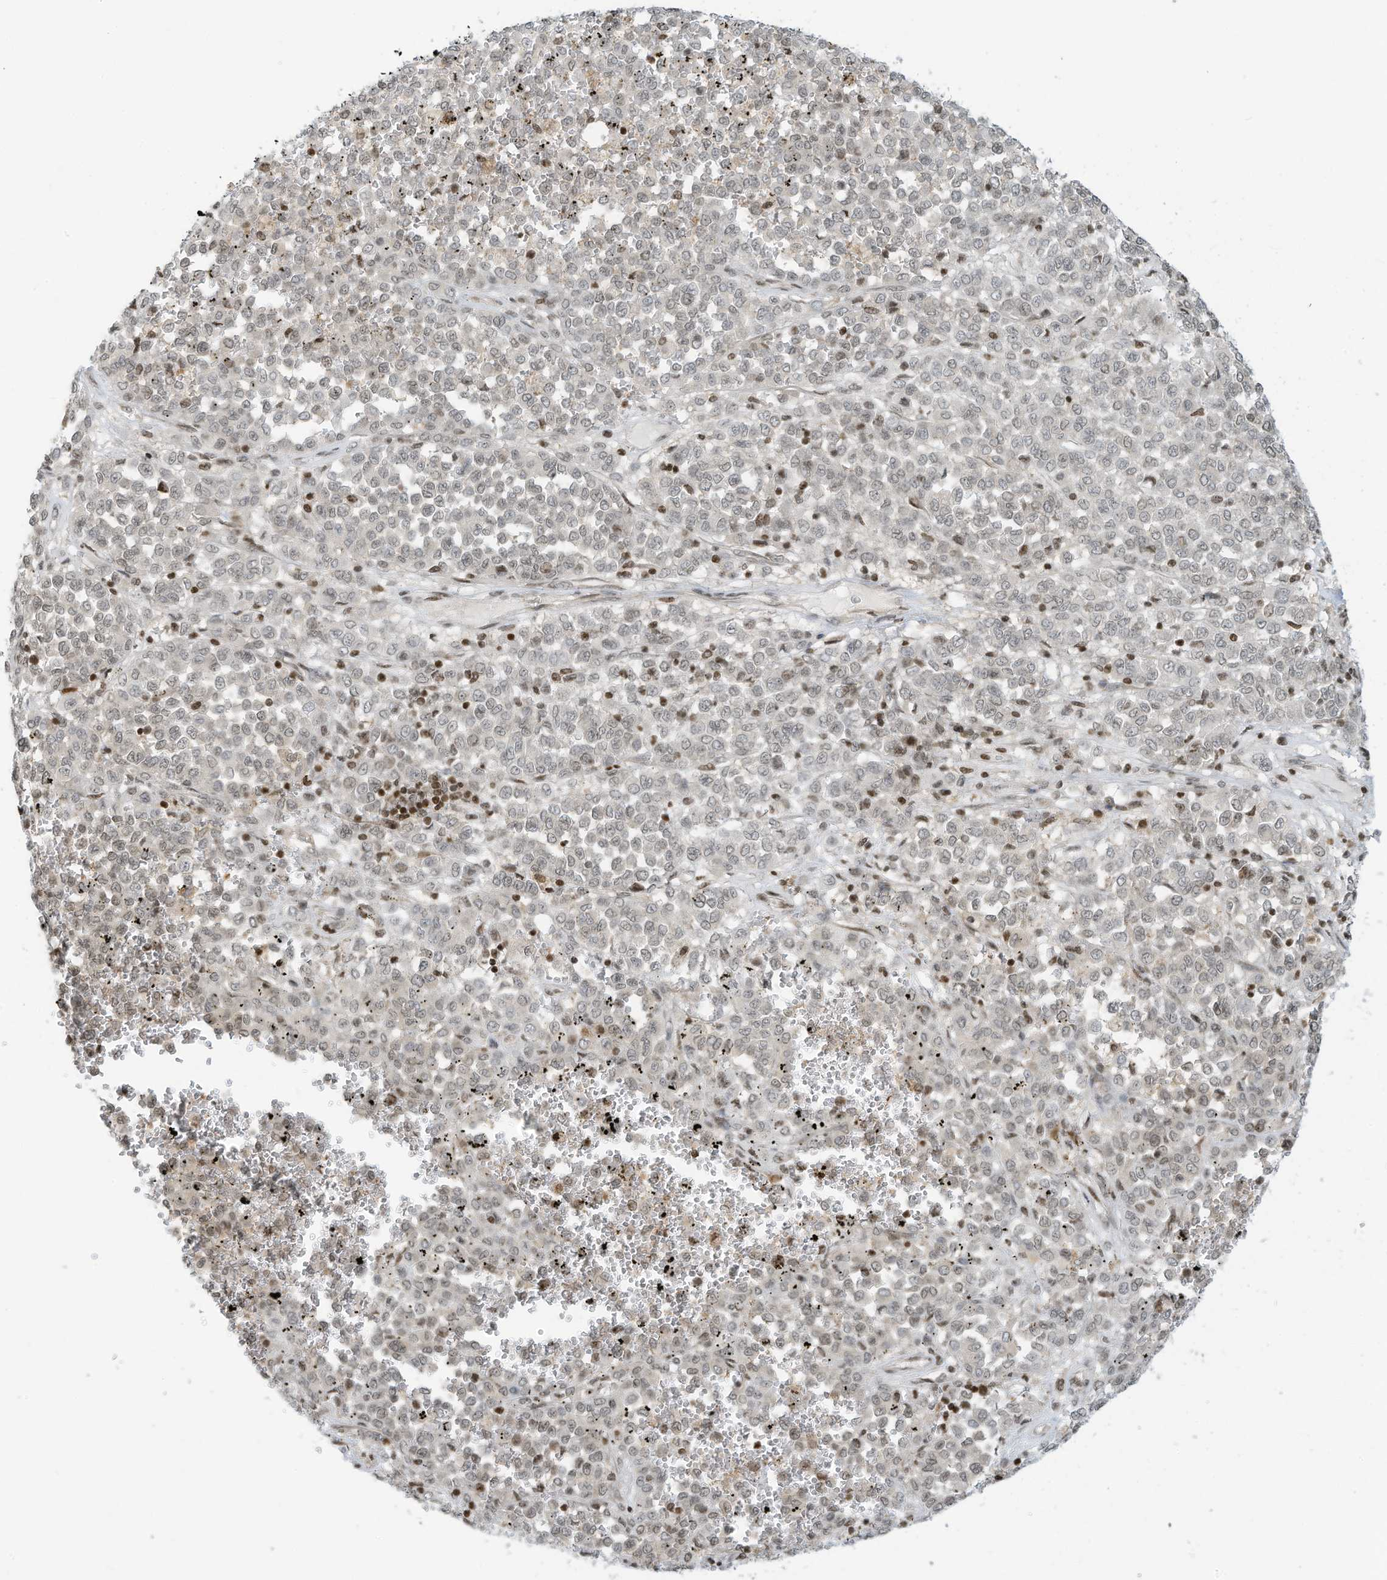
{"staining": {"intensity": "weak", "quantity": "<25%", "location": "nuclear"}, "tissue": "melanoma", "cell_type": "Tumor cells", "image_type": "cancer", "snomed": [{"axis": "morphology", "description": "Malignant melanoma, Metastatic site"}, {"axis": "topography", "description": "Pancreas"}], "caption": "This is a micrograph of immunohistochemistry (IHC) staining of melanoma, which shows no positivity in tumor cells.", "gene": "ADI1", "patient": {"sex": "female", "age": 30}}